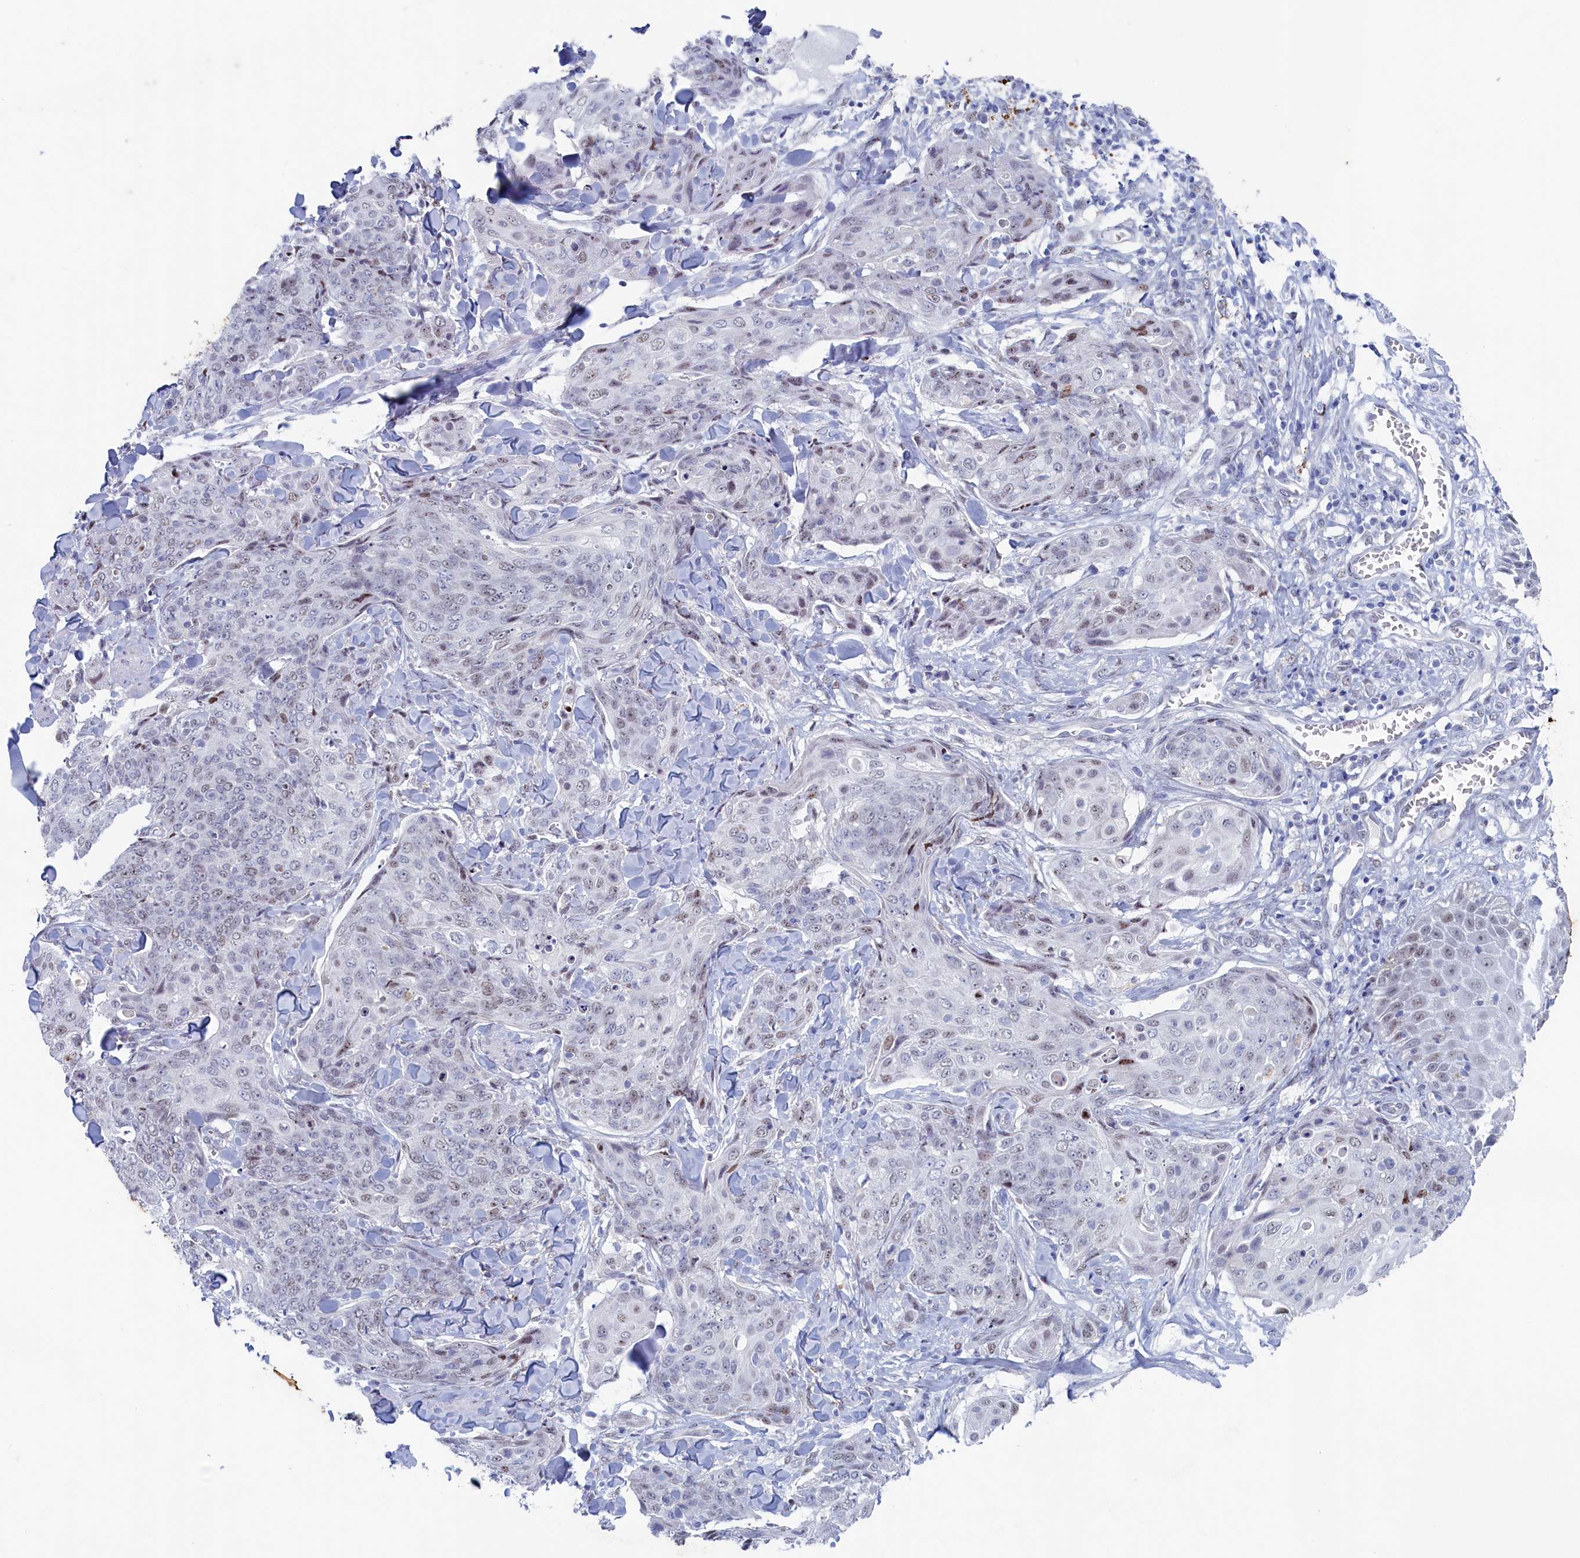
{"staining": {"intensity": "weak", "quantity": "25%-75%", "location": "nuclear"}, "tissue": "skin cancer", "cell_type": "Tumor cells", "image_type": "cancer", "snomed": [{"axis": "morphology", "description": "Squamous cell carcinoma, NOS"}, {"axis": "topography", "description": "Skin"}, {"axis": "topography", "description": "Vulva"}], "caption": "The immunohistochemical stain highlights weak nuclear expression in tumor cells of skin cancer tissue.", "gene": "WDR76", "patient": {"sex": "female", "age": 85}}